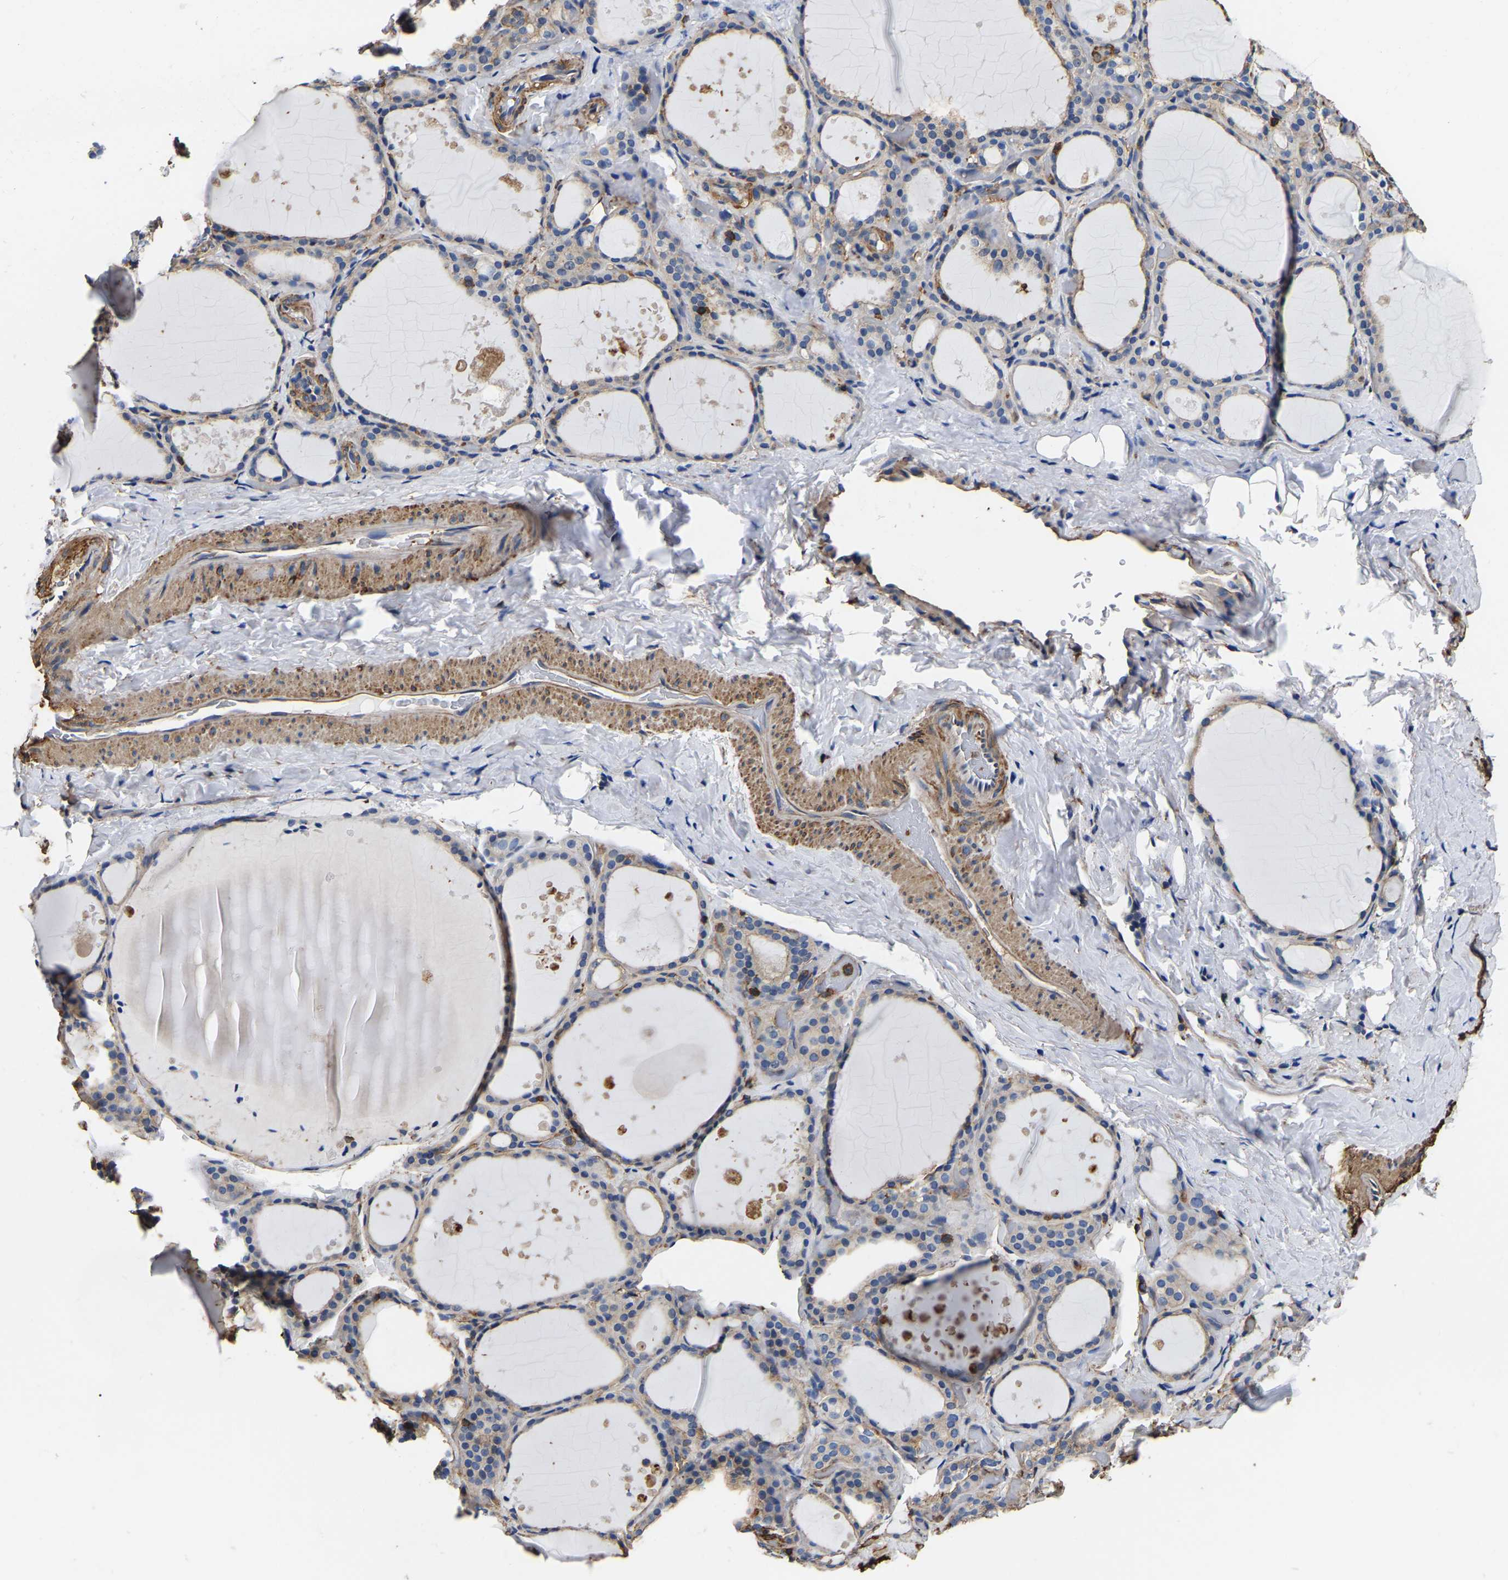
{"staining": {"intensity": "negative", "quantity": "none", "location": "none"}, "tissue": "thyroid gland", "cell_type": "Glandular cells", "image_type": "normal", "snomed": [{"axis": "morphology", "description": "Normal tissue, NOS"}, {"axis": "topography", "description": "Thyroid gland"}], "caption": "DAB (3,3'-diaminobenzidine) immunohistochemical staining of benign thyroid gland displays no significant expression in glandular cells.", "gene": "ARMT1", "patient": {"sex": "female", "age": 44}}